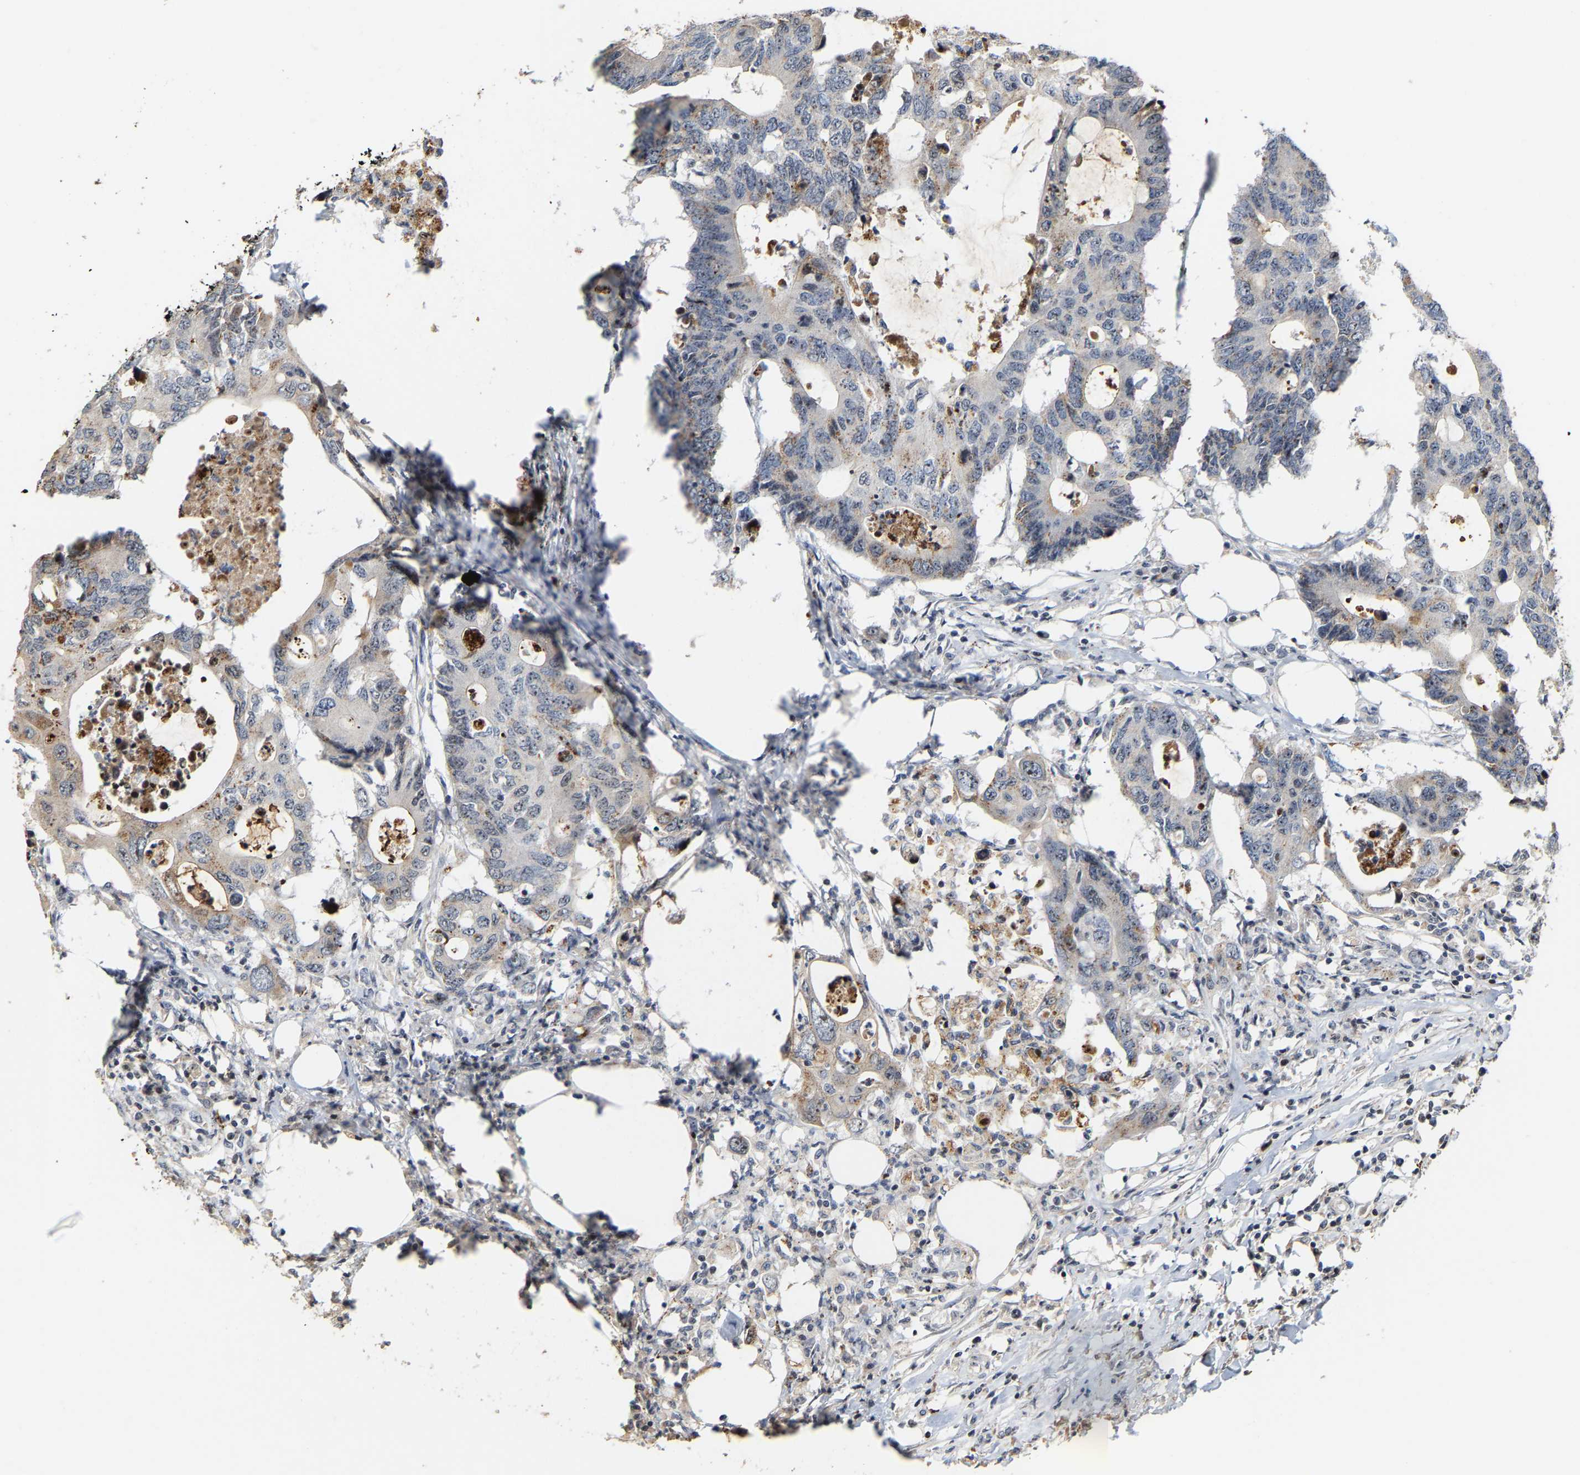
{"staining": {"intensity": "weak", "quantity": "25%-75%", "location": "cytoplasmic/membranous"}, "tissue": "colorectal cancer", "cell_type": "Tumor cells", "image_type": "cancer", "snomed": [{"axis": "morphology", "description": "Adenocarcinoma, NOS"}, {"axis": "topography", "description": "Colon"}], "caption": "Tumor cells show low levels of weak cytoplasmic/membranous staining in approximately 25%-75% of cells in colorectal cancer (adenocarcinoma).", "gene": "NOP58", "patient": {"sex": "male", "age": 71}}